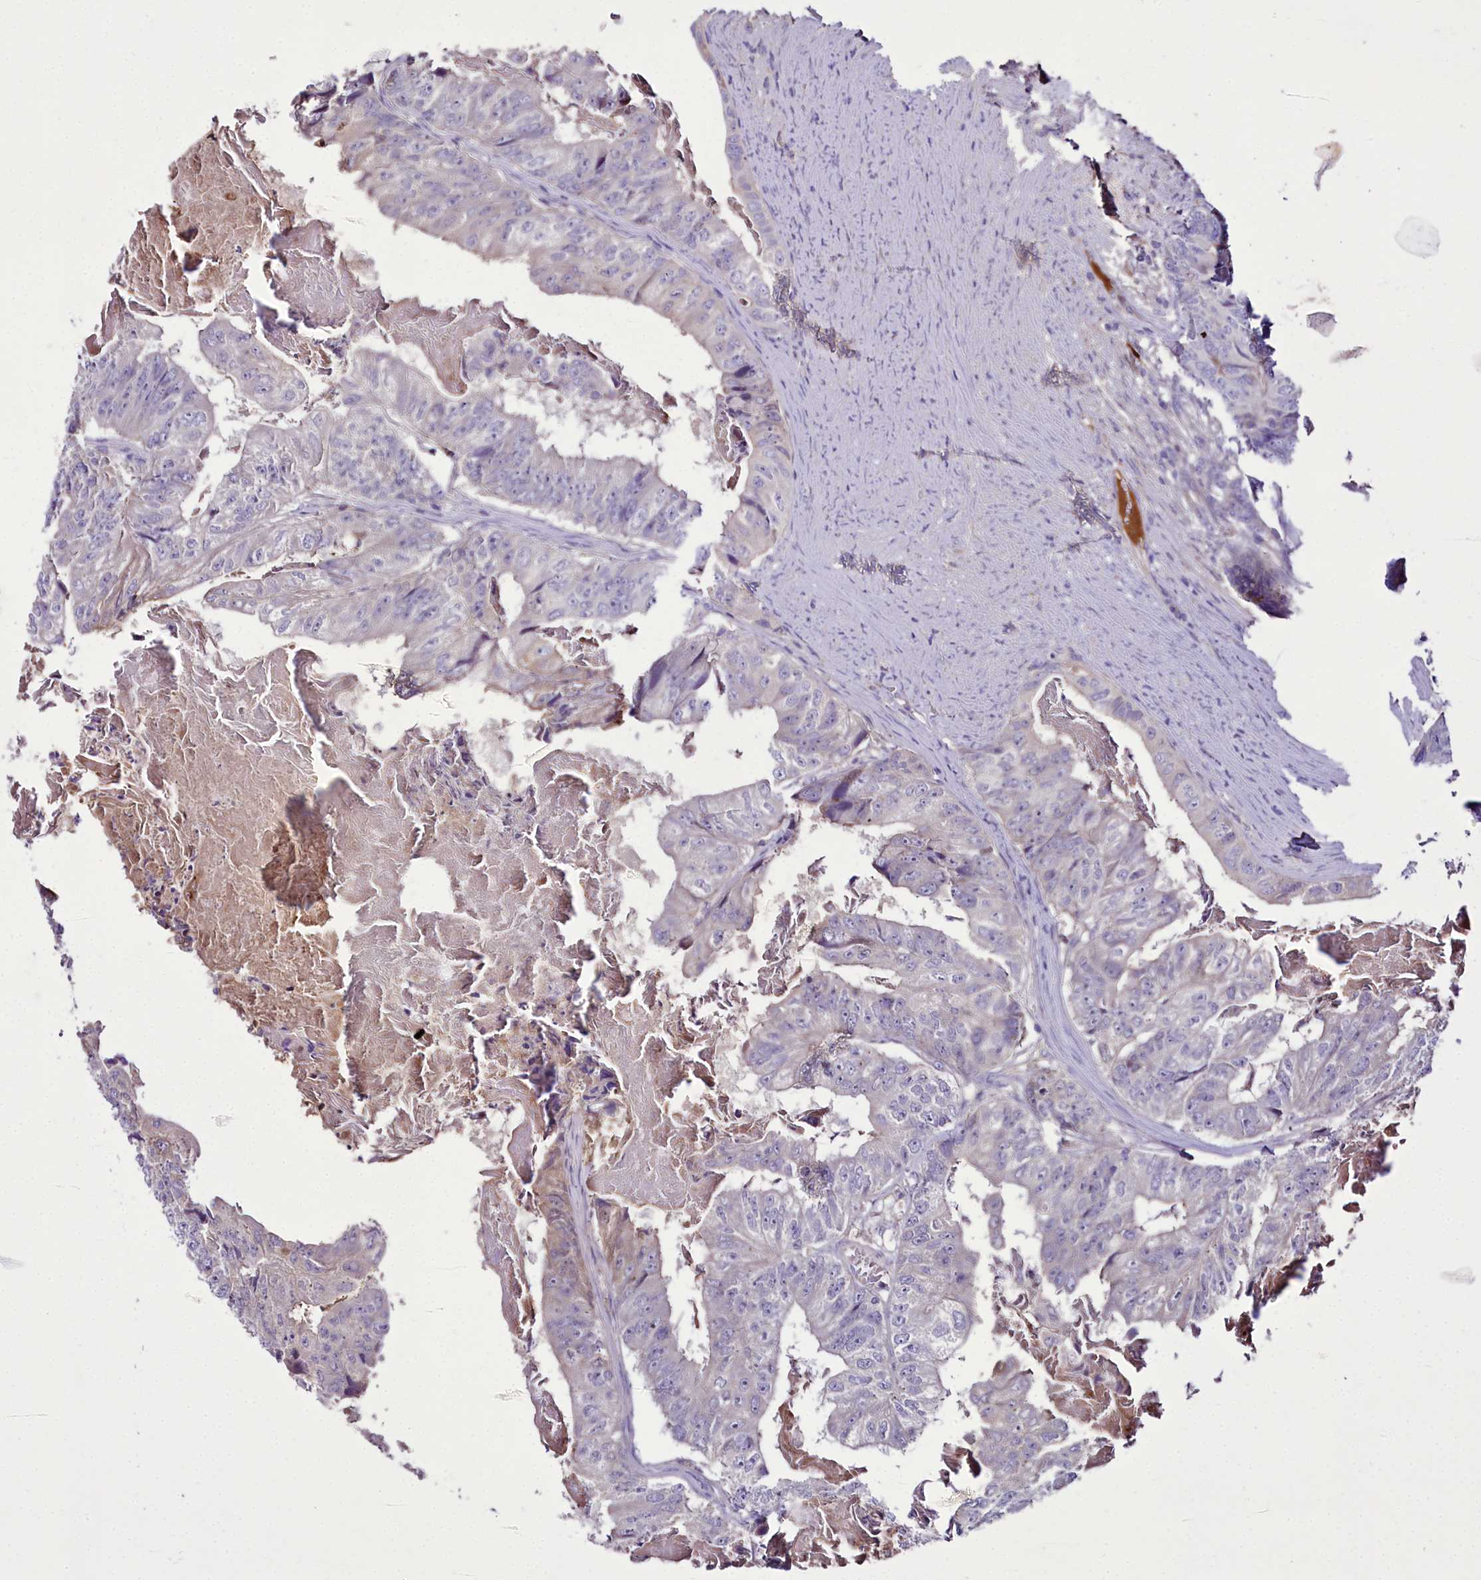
{"staining": {"intensity": "weak", "quantity": "<25%", "location": "cytoplasmic/membranous"}, "tissue": "colorectal cancer", "cell_type": "Tumor cells", "image_type": "cancer", "snomed": [{"axis": "morphology", "description": "Adenocarcinoma, NOS"}, {"axis": "topography", "description": "Colon"}], "caption": "This photomicrograph is of colorectal cancer stained with immunohistochemistry to label a protein in brown with the nuclei are counter-stained blue. There is no expression in tumor cells.", "gene": "PPP1R32", "patient": {"sex": "female", "age": 67}}